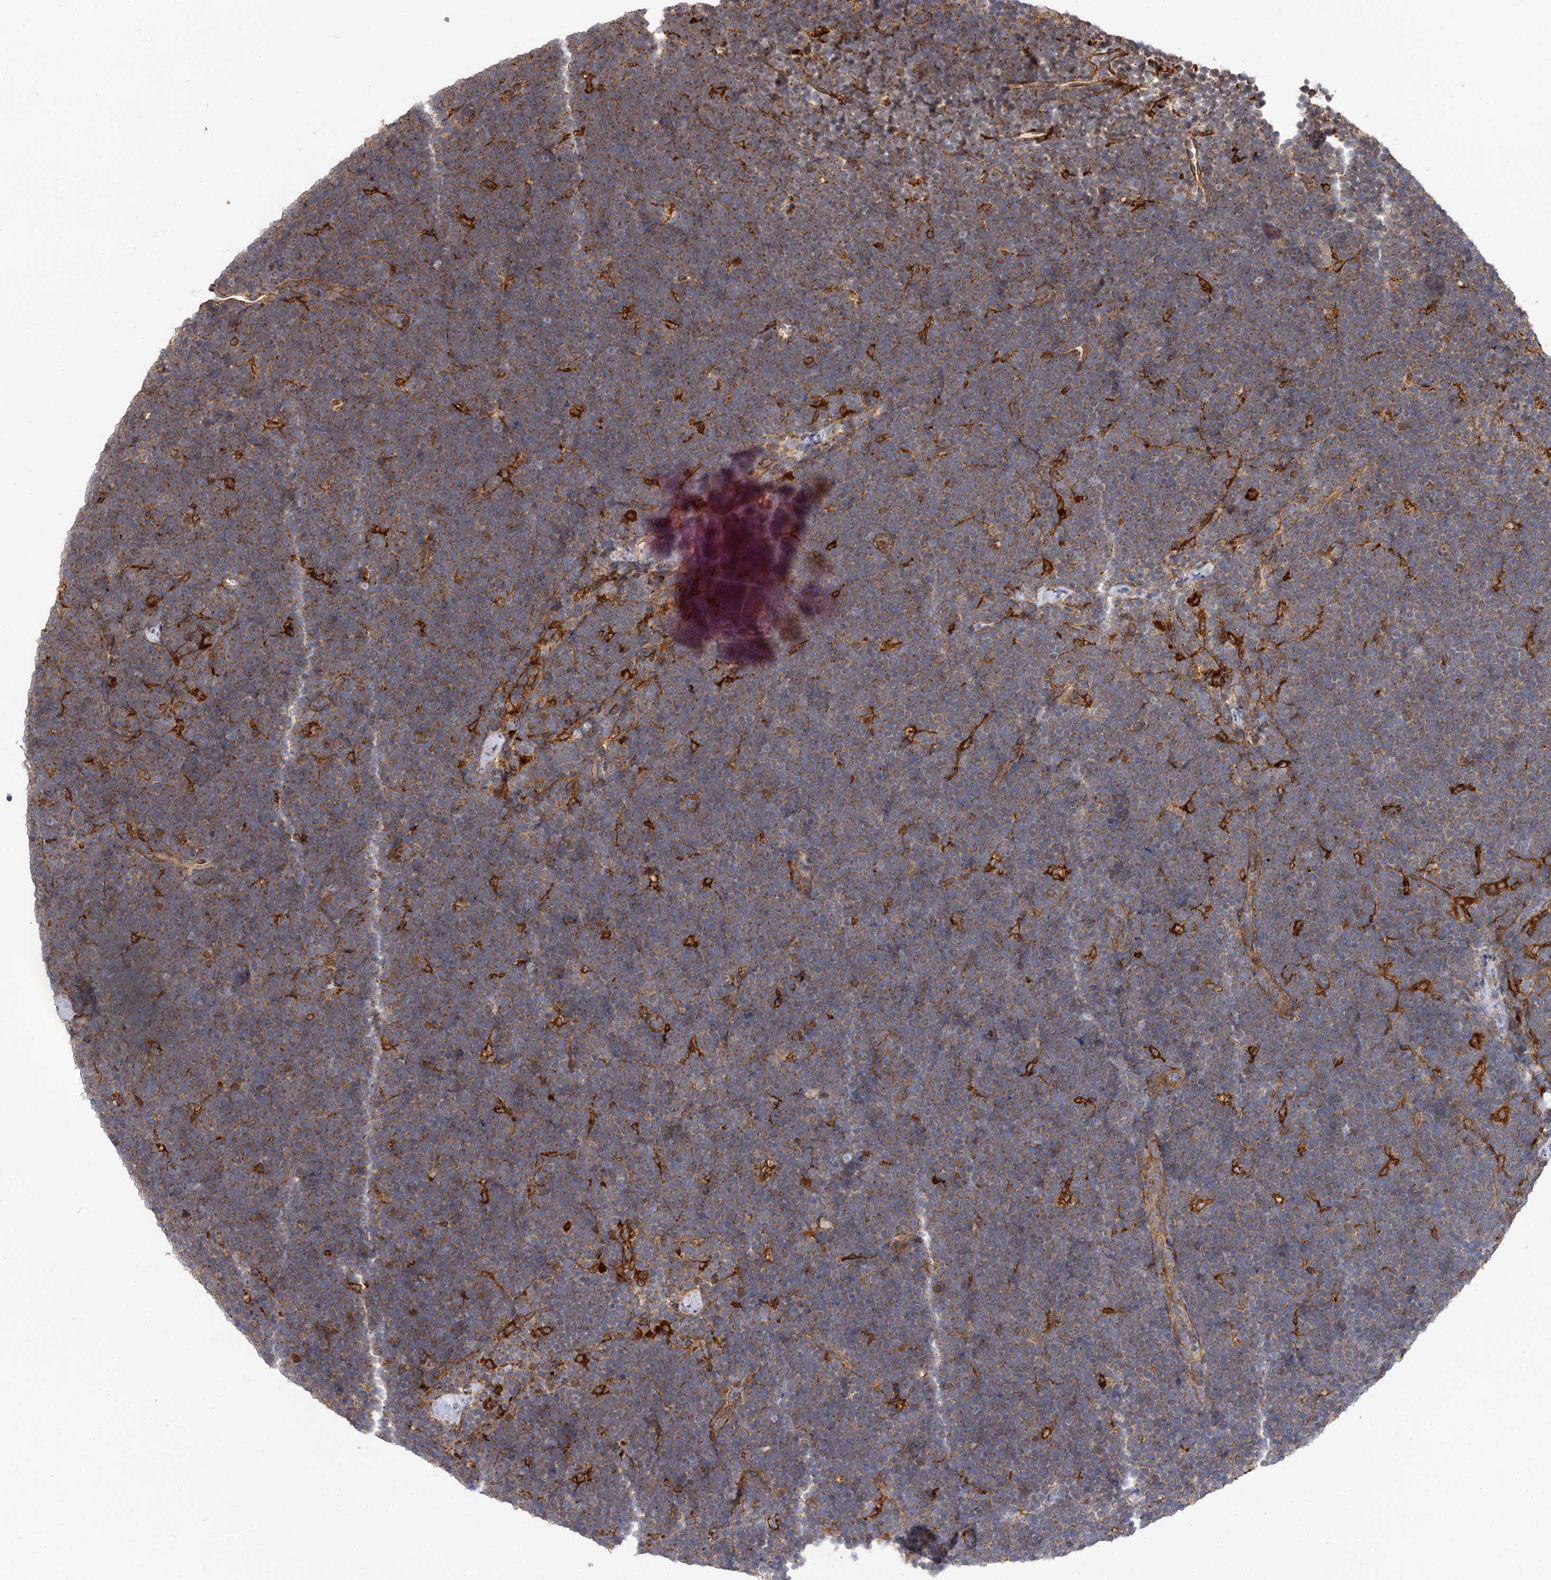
{"staining": {"intensity": "weak", "quantity": "25%-75%", "location": "cytoplasmic/membranous"}, "tissue": "lymphoma", "cell_type": "Tumor cells", "image_type": "cancer", "snomed": [{"axis": "morphology", "description": "Malignant lymphoma, non-Hodgkin's type, High grade"}, {"axis": "topography", "description": "Lymph node"}], "caption": "This is an image of immunohistochemistry staining of high-grade malignant lymphoma, non-Hodgkin's type, which shows weak expression in the cytoplasmic/membranous of tumor cells.", "gene": "PPIP5K2", "patient": {"sex": "male", "age": 13}}